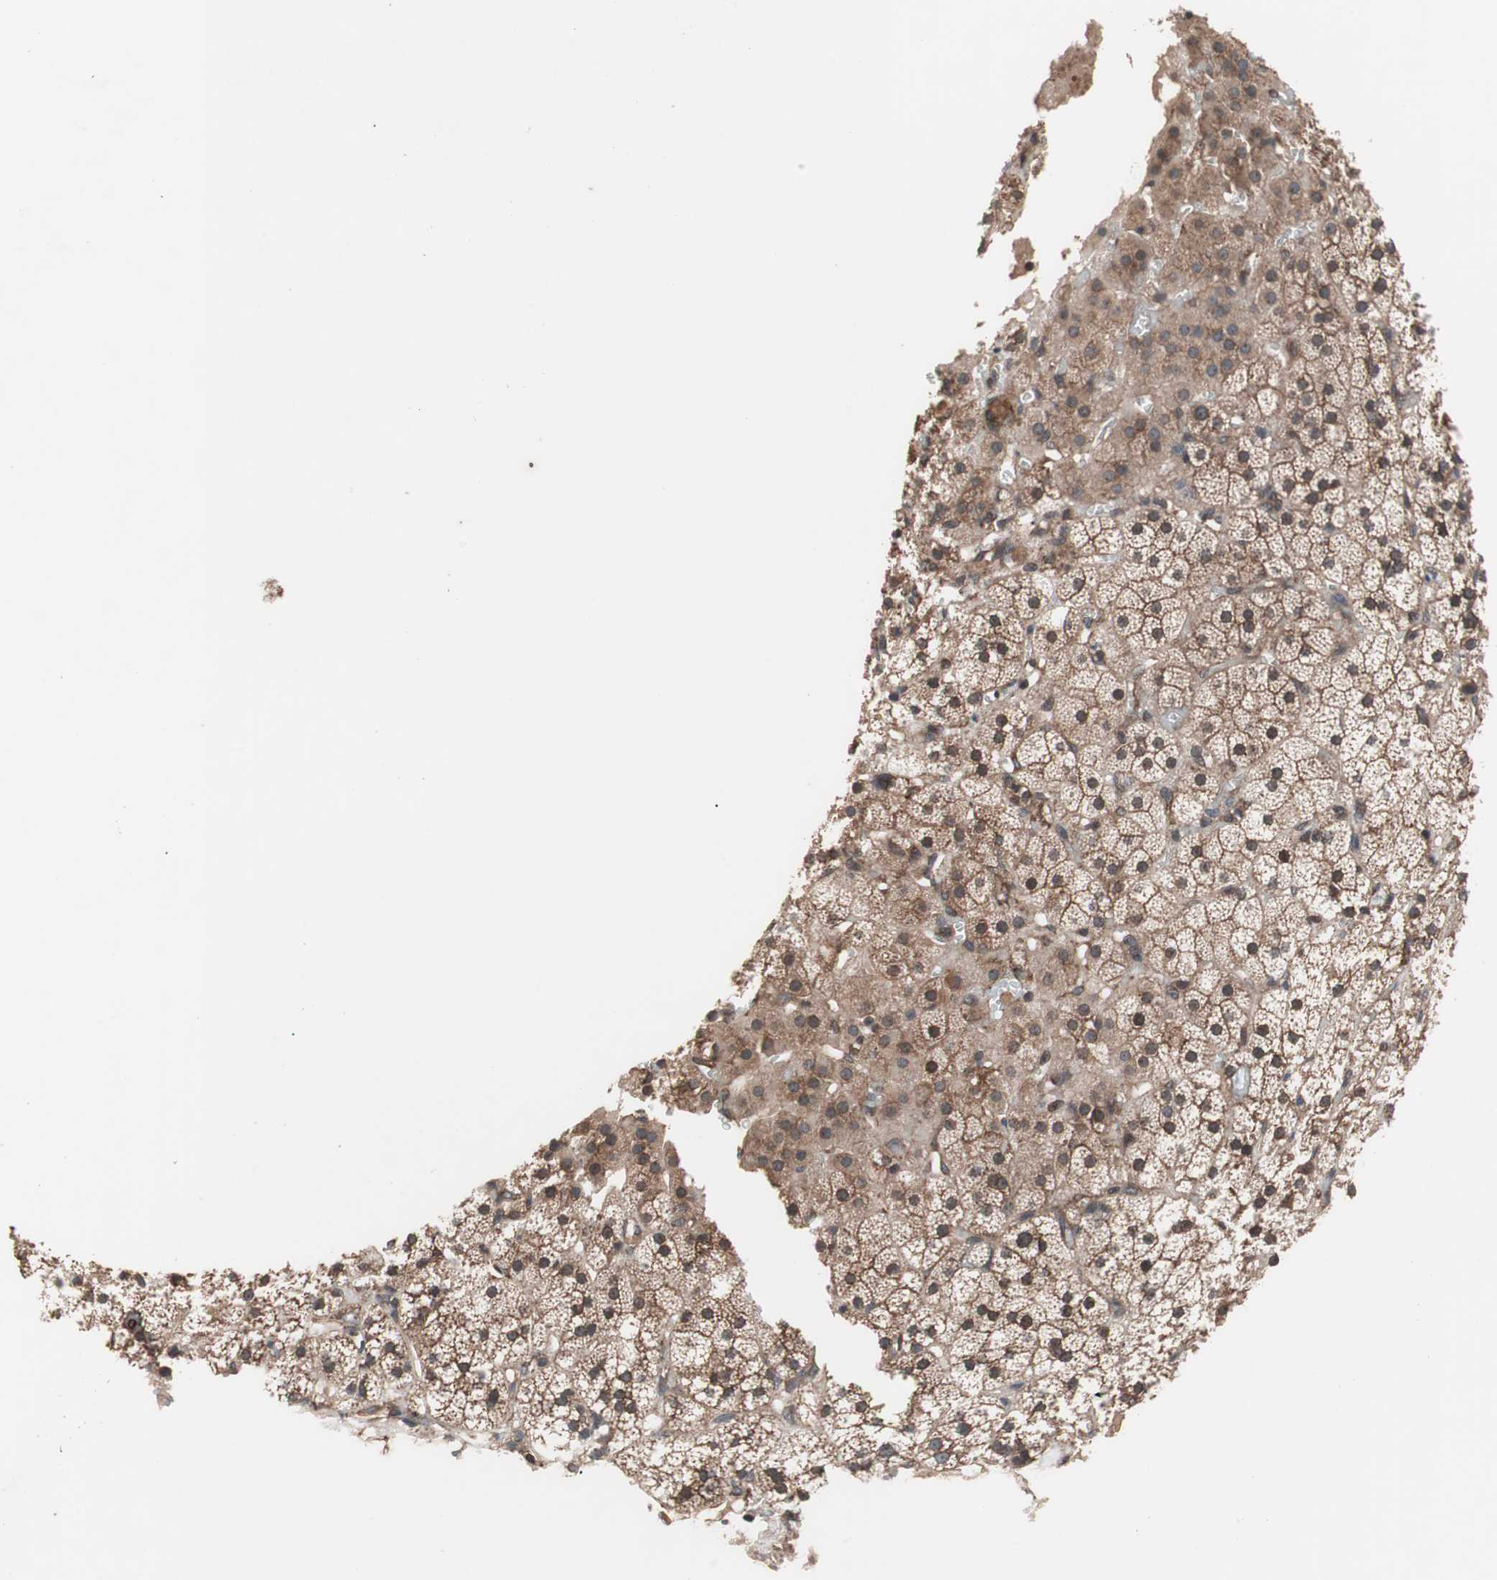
{"staining": {"intensity": "moderate", "quantity": ">75%", "location": "cytoplasmic/membranous"}, "tissue": "adrenal gland", "cell_type": "Glandular cells", "image_type": "normal", "snomed": [{"axis": "morphology", "description": "Normal tissue, NOS"}, {"axis": "topography", "description": "Adrenal gland"}], "caption": "Protein analysis of unremarkable adrenal gland shows moderate cytoplasmic/membranous staining in approximately >75% of glandular cells. The protein is stained brown, and the nuclei are stained in blue (DAB IHC with brightfield microscopy, high magnification).", "gene": "IRS1", "patient": {"sex": "male", "age": 35}}